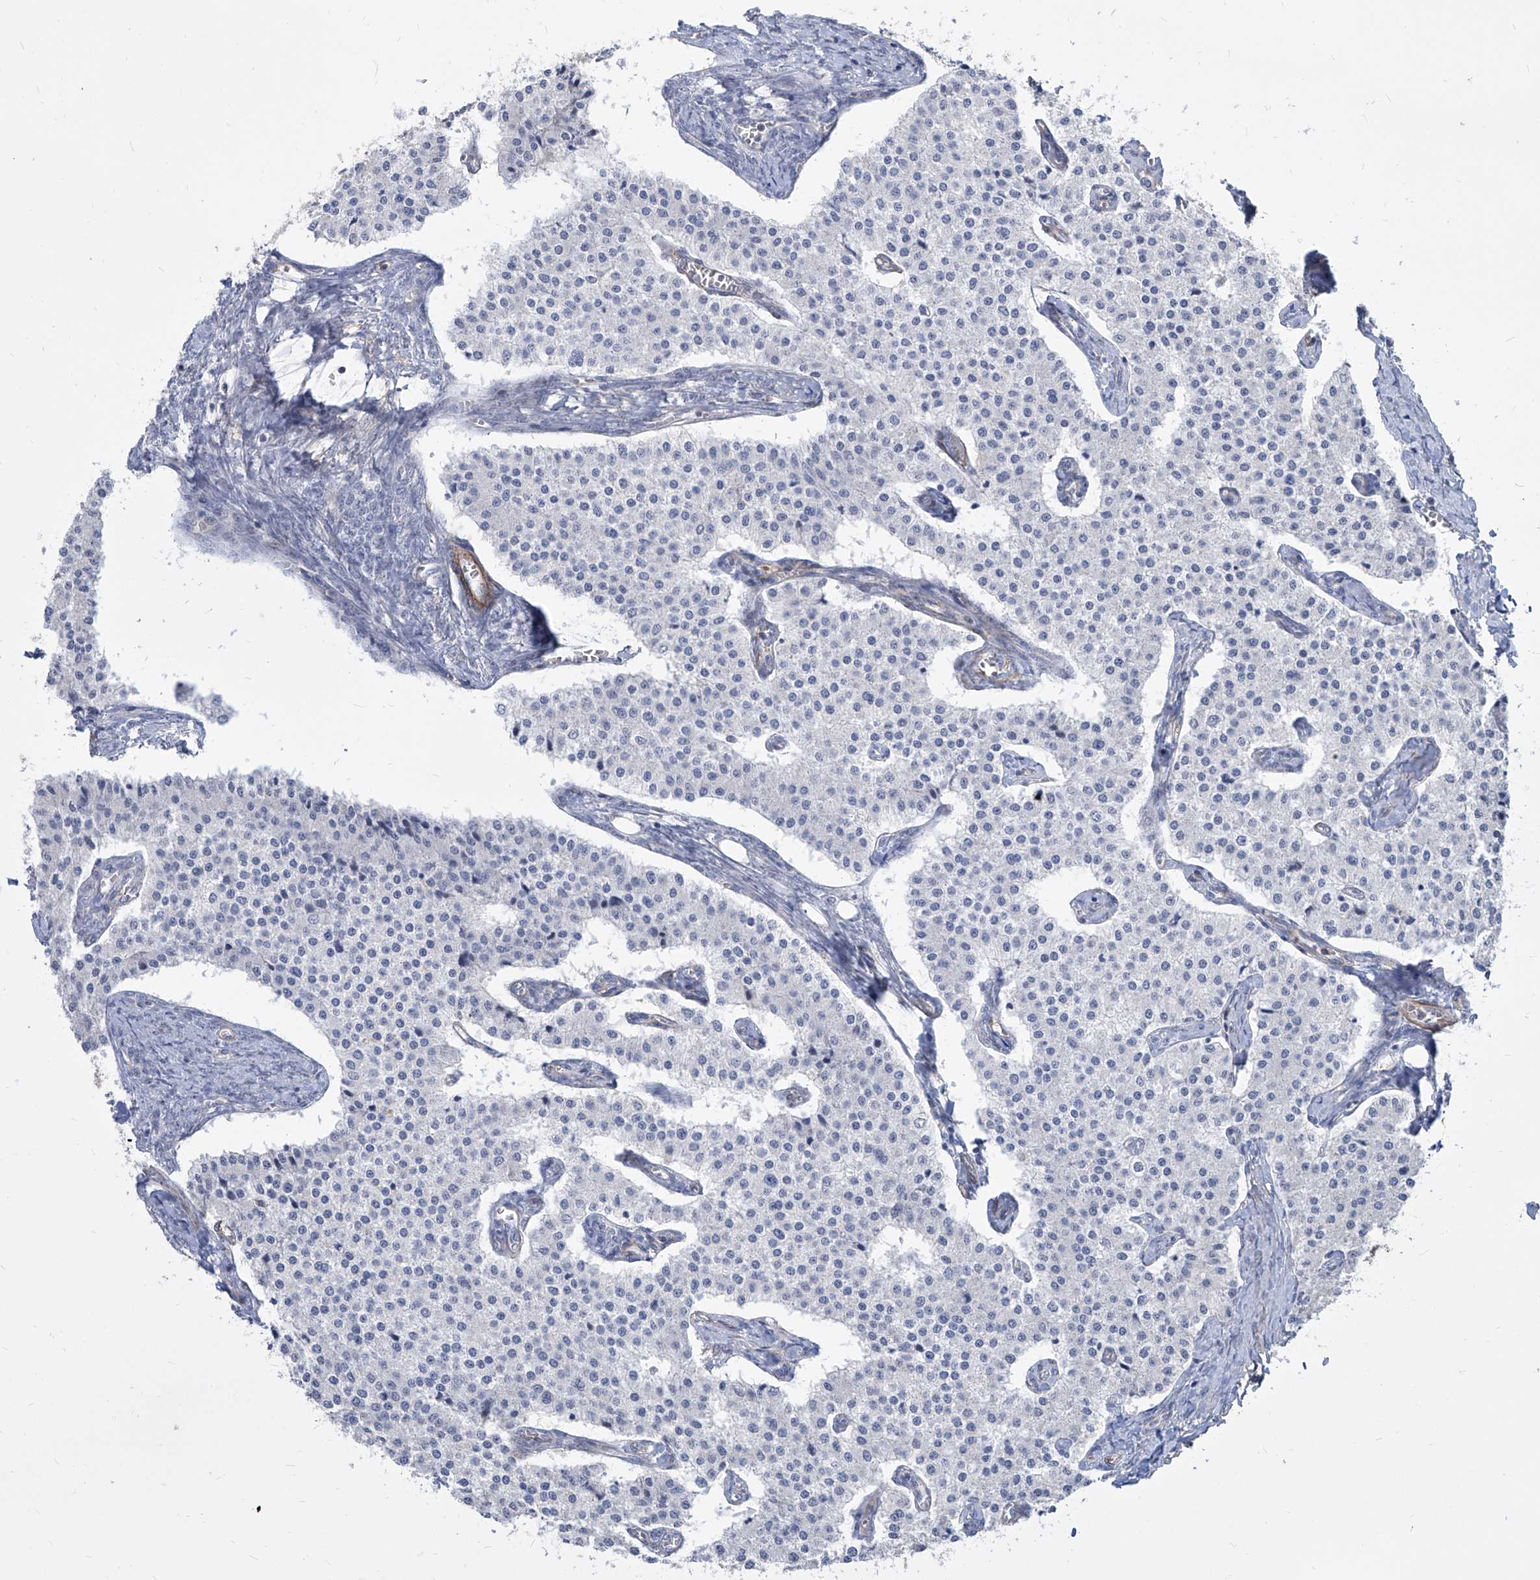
{"staining": {"intensity": "negative", "quantity": "none", "location": "none"}, "tissue": "carcinoid", "cell_type": "Tumor cells", "image_type": "cancer", "snomed": [{"axis": "morphology", "description": "Carcinoid, malignant, NOS"}, {"axis": "topography", "description": "Colon"}], "caption": "DAB immunohistochemical staining of carcinoid reveals no significant staining in tumor cells.", "gene": "FAM83B", "patient": {"sex": "female", "age": 52}}